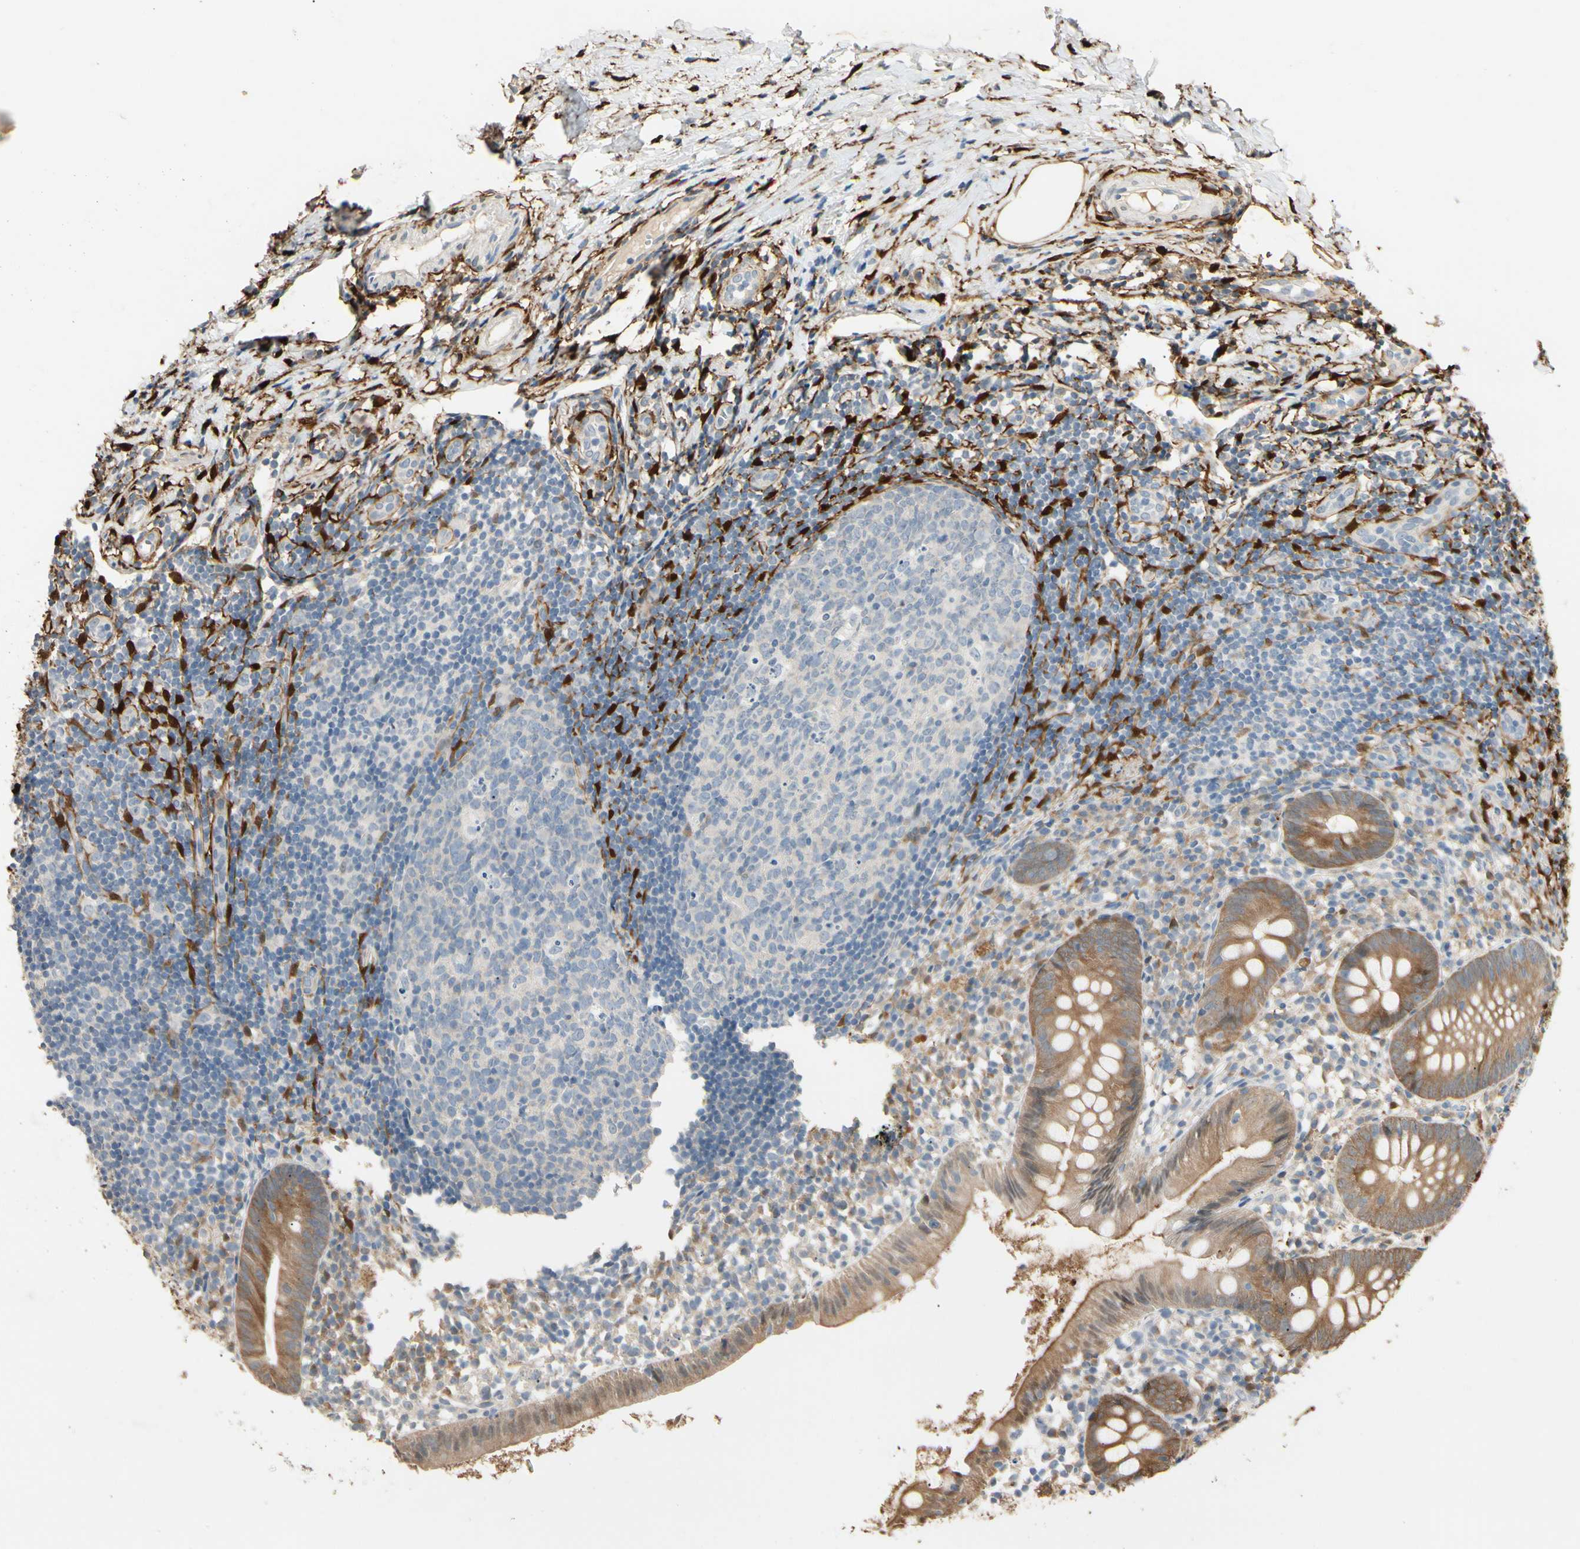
{"staining": {"intensity": "moderate", "quantity": ">75%", "location": "cytoplasmic/membranous"}, "tissue": "appendix", "cell_type": "Glandular cells", "image_type": "normal", "snomed": [{"axis": "morphology", "description": "Normal tissue, NOS"}, {"axis": "topography", "description": "Appendix"}], "caption": "Immunohistochemistry (DAB) staining of normal human appendix reveals moderate cytoplasmic/membranous protein staining in about >75% of glandular cells.", "gene": "GNE", "patient": {"sex": "female", "age": 20}}